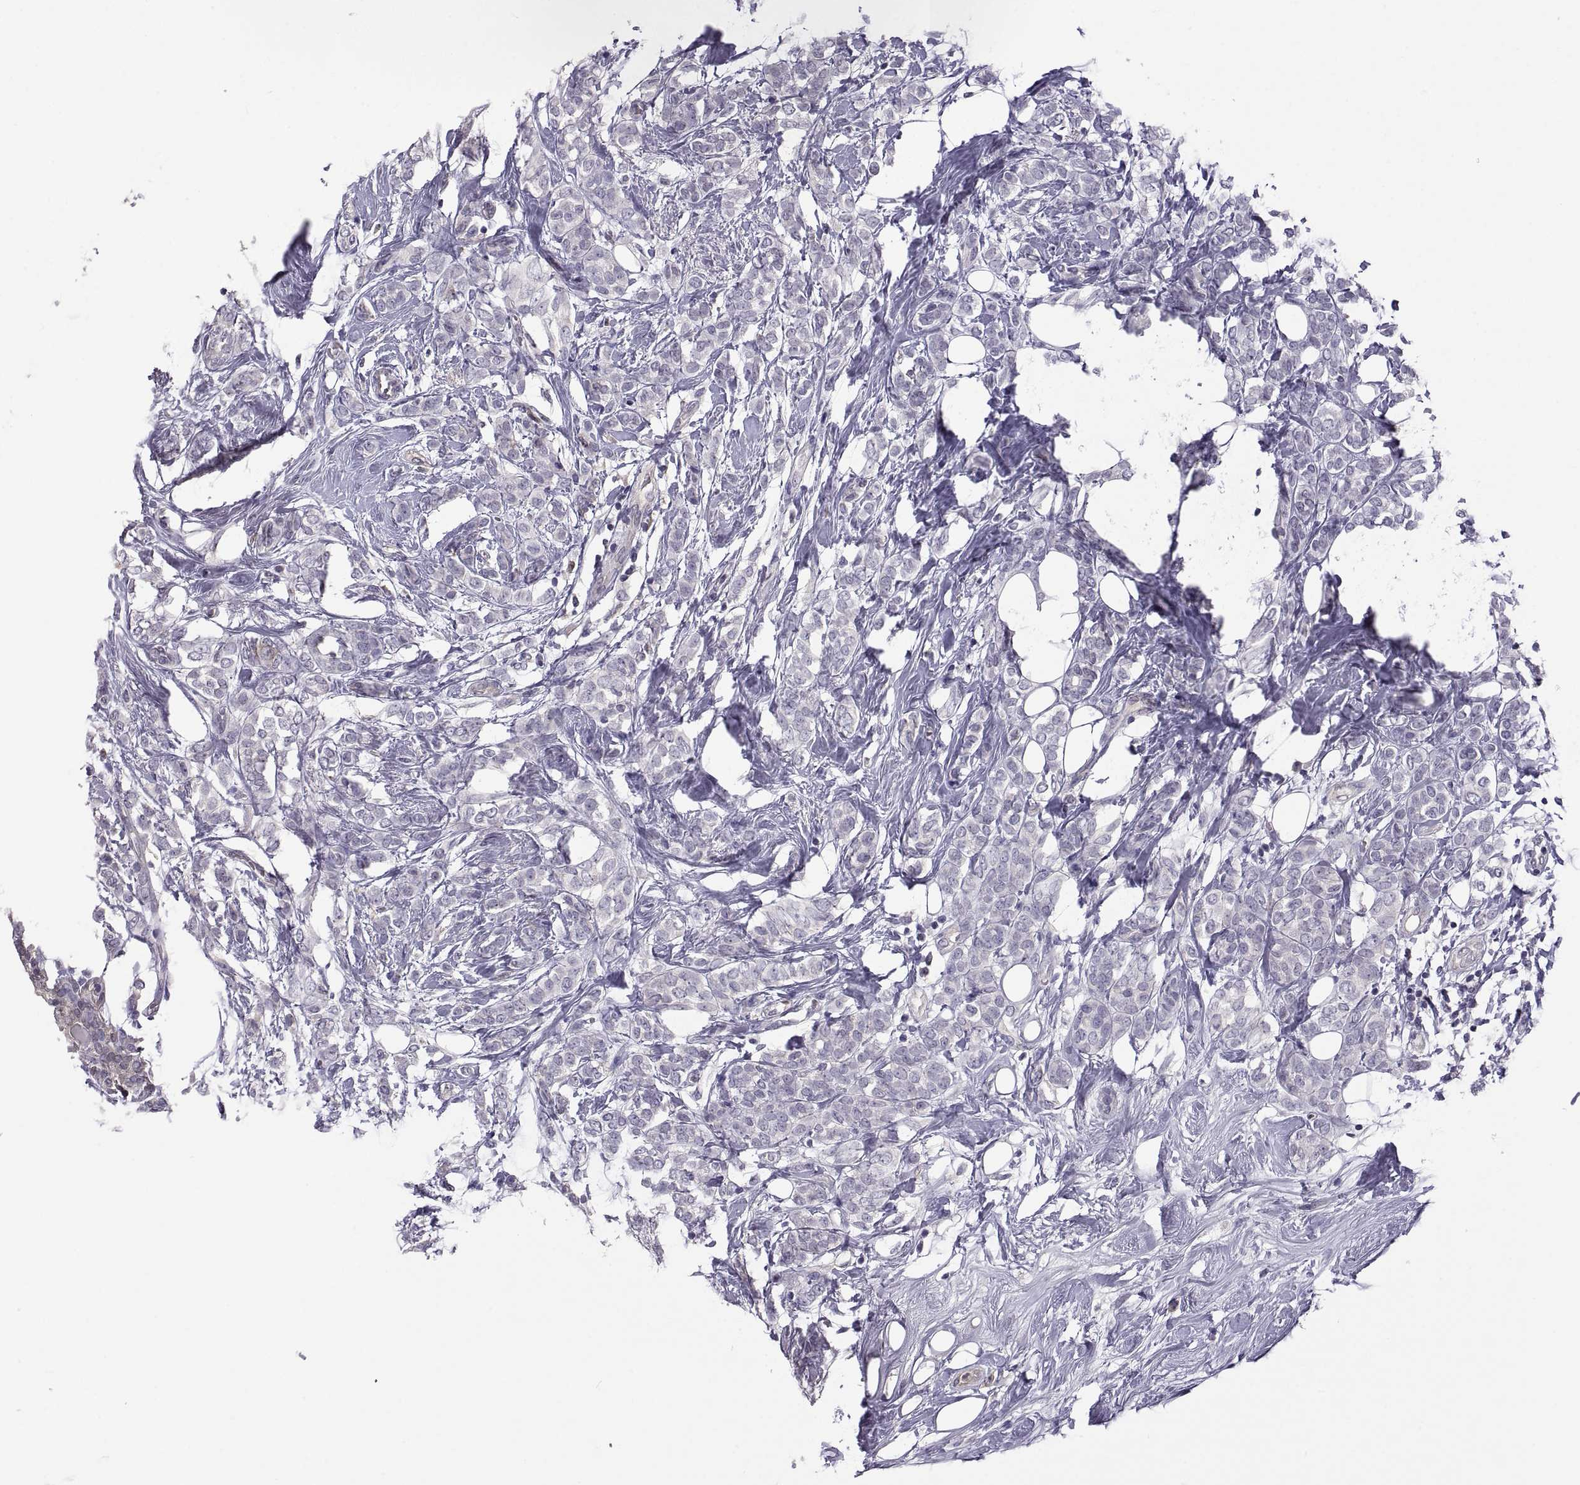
{"staining": {"intensity": "negative", "quantity": "none", "location": "none"}, "tissue": "breast cancer", "cell_type": "Tumor cells", "image_type": "cancer", "snomed": [{"axis": "morphology", "description": "Lobular carcinoma"}, {"axis": "topography", "description": "Breast"}], "caption": "Immunohistochemistry (IHC) photomicrograph of neoplastic tissue: breast cancer (lobular carcinoma) stained with DAB (3,3'-diaminobenzidine) shows no significant protein staining in tumor cells.", "gene": "FGF9", "patient": {"sex": "female", "age": 49}}